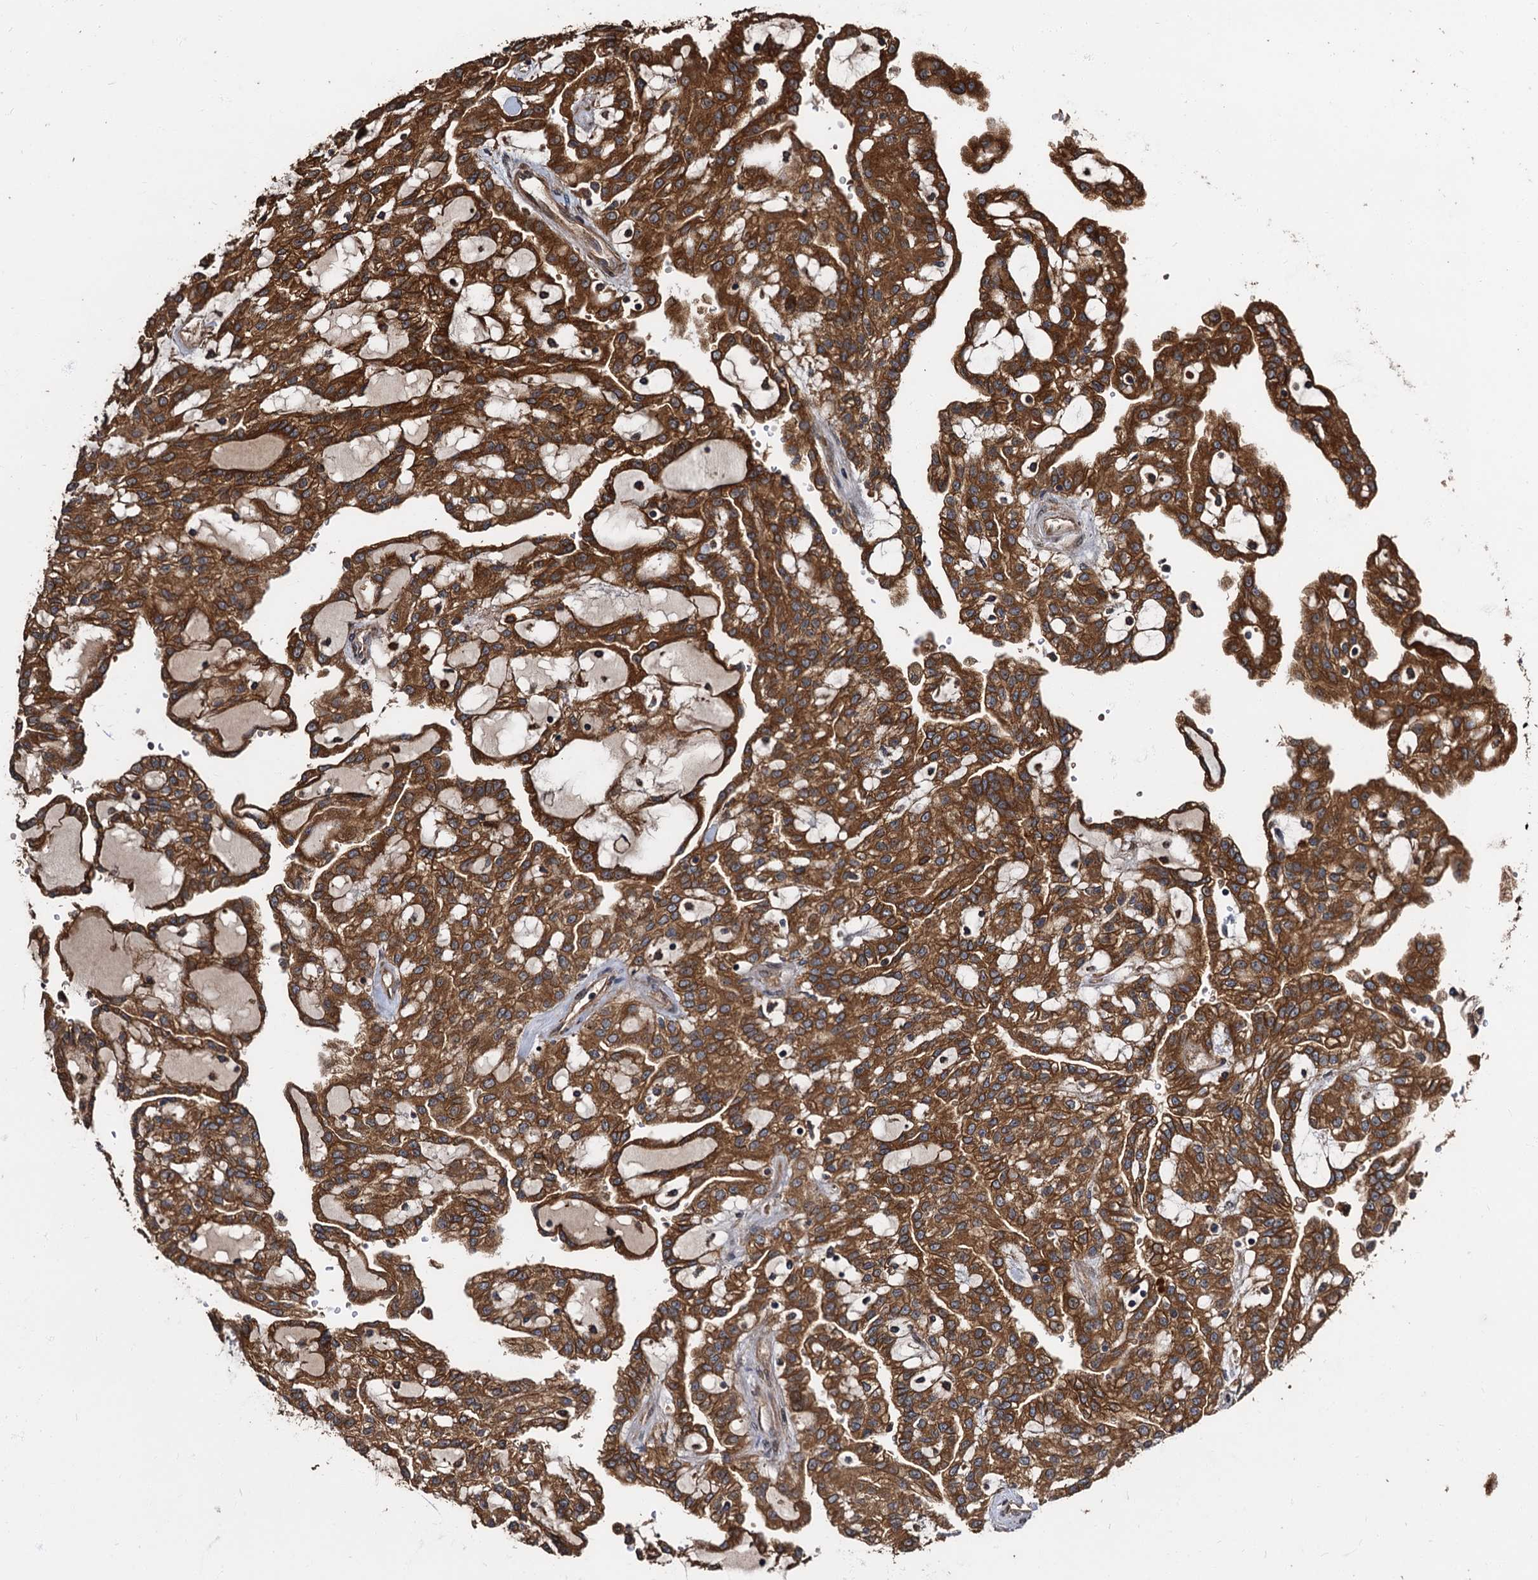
{"staining": {"intensity": "strong", "quantity": ">75%", "location": "cytoplasmic/membranous"}, "tissue": "renal cancer", "cell_type": "Tumor cells", "image_type": "cancer", "snomed": [{"axis": "morphology", "description": "Adenocarcinoma, NOS"}, {"axis": "topography", "description": "Kidney"}], "caption": "Immunohistochemistry photomicrograph of renal cancer (adenocarcinoma) stained for a protein (brown), which displays high levels of strong cytoplasmic/membranous staining in about >75% of tumor cells.", "gene": "PEX5", "patient": {"sex": "male", "age": 63}}